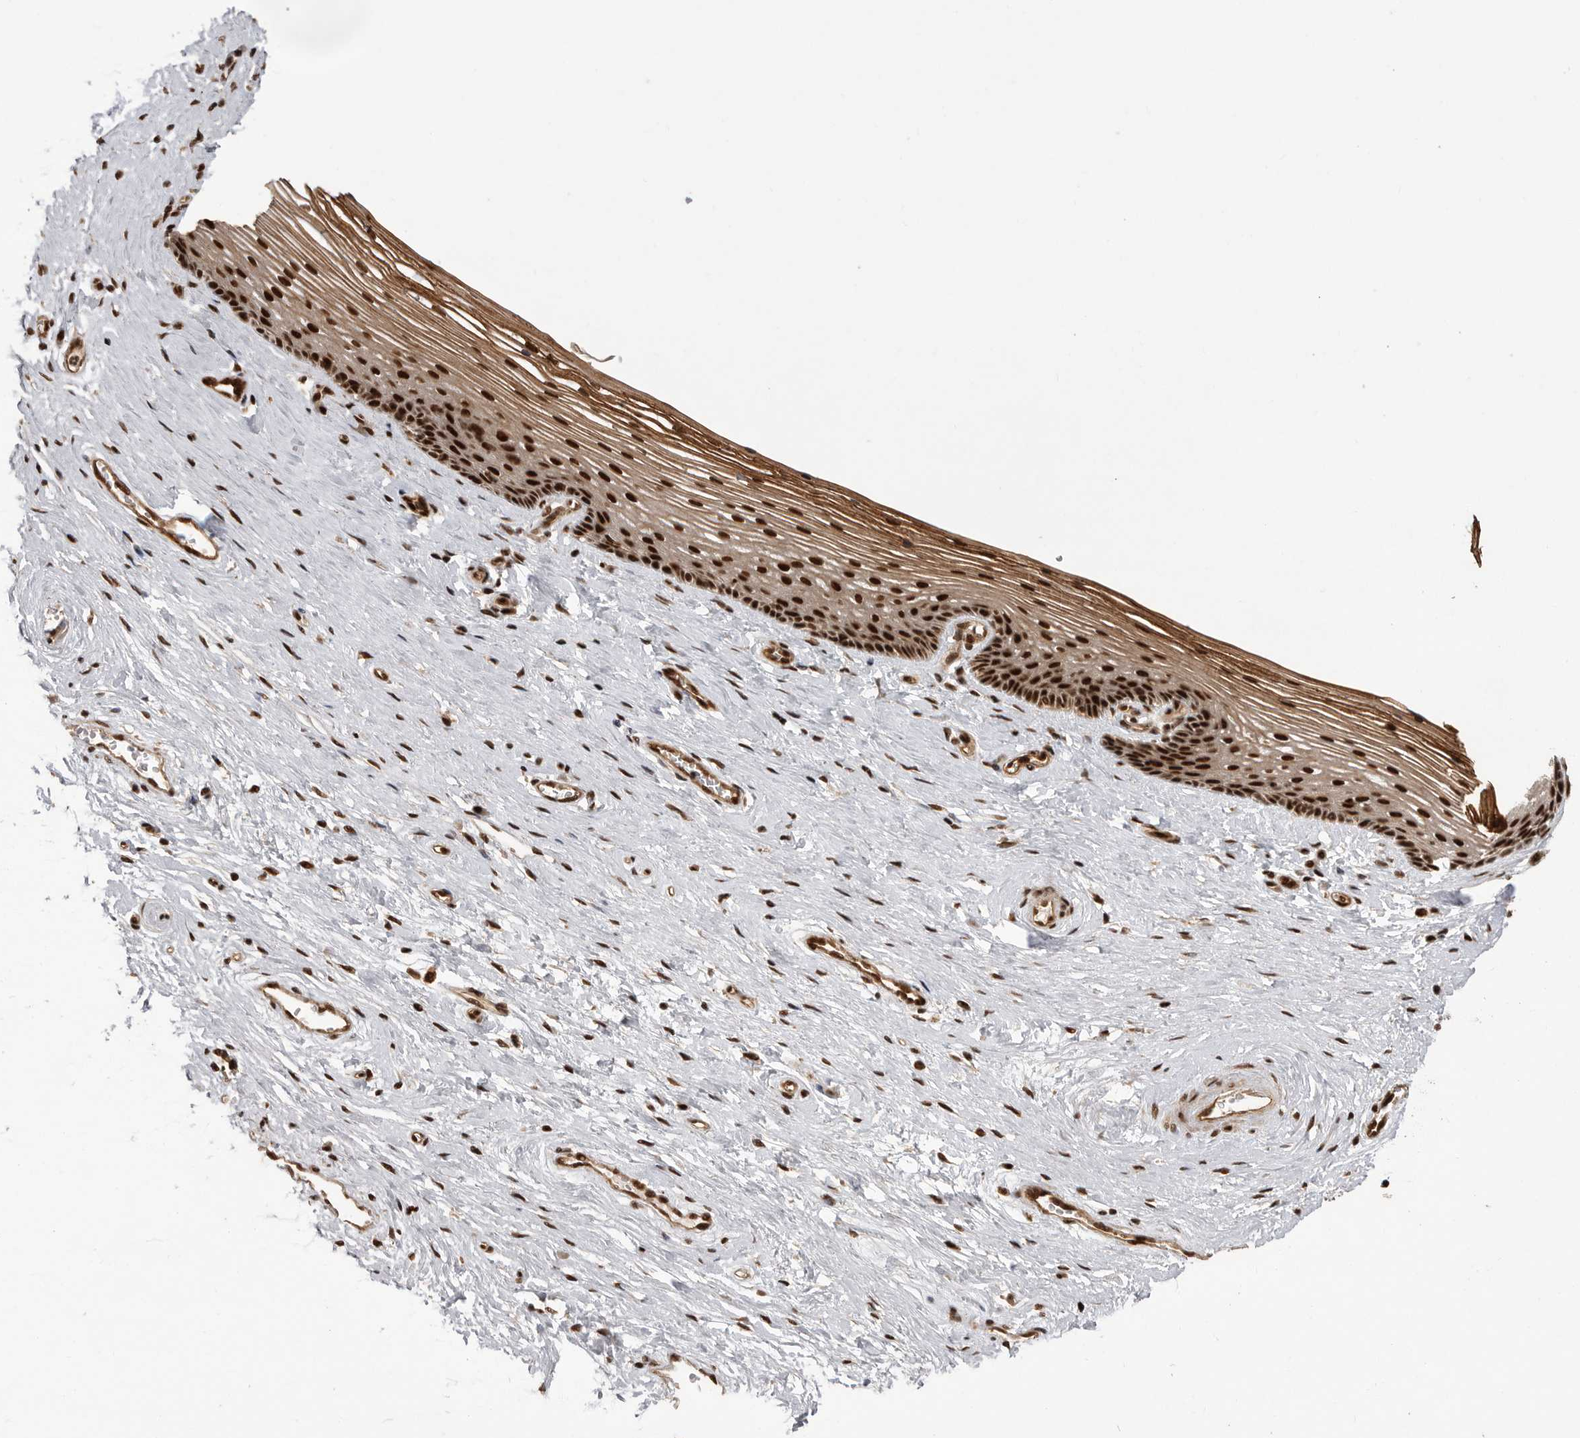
{"staining": {"intensity": "strong", "quantity": ">75%", "location": "cytoplasmic/membranous,nuclear"}, "tissue": "vagina", "cell_type": "Squamous epithelial cells", "image_type": "normal", "snomed": [{"axis": "morphology", "description": "Normal tissue, NOS"}, {"axis": "topography", "description": "Vagina"}], "caption": "The immunohistochemical stain labels strong cytoplasmic/membranous,nuclear positivity in squamous epithelial cells of unremarkable vagina.", "gene": "PPP1R8", "patient": {"sex": "female", "age": 46}}